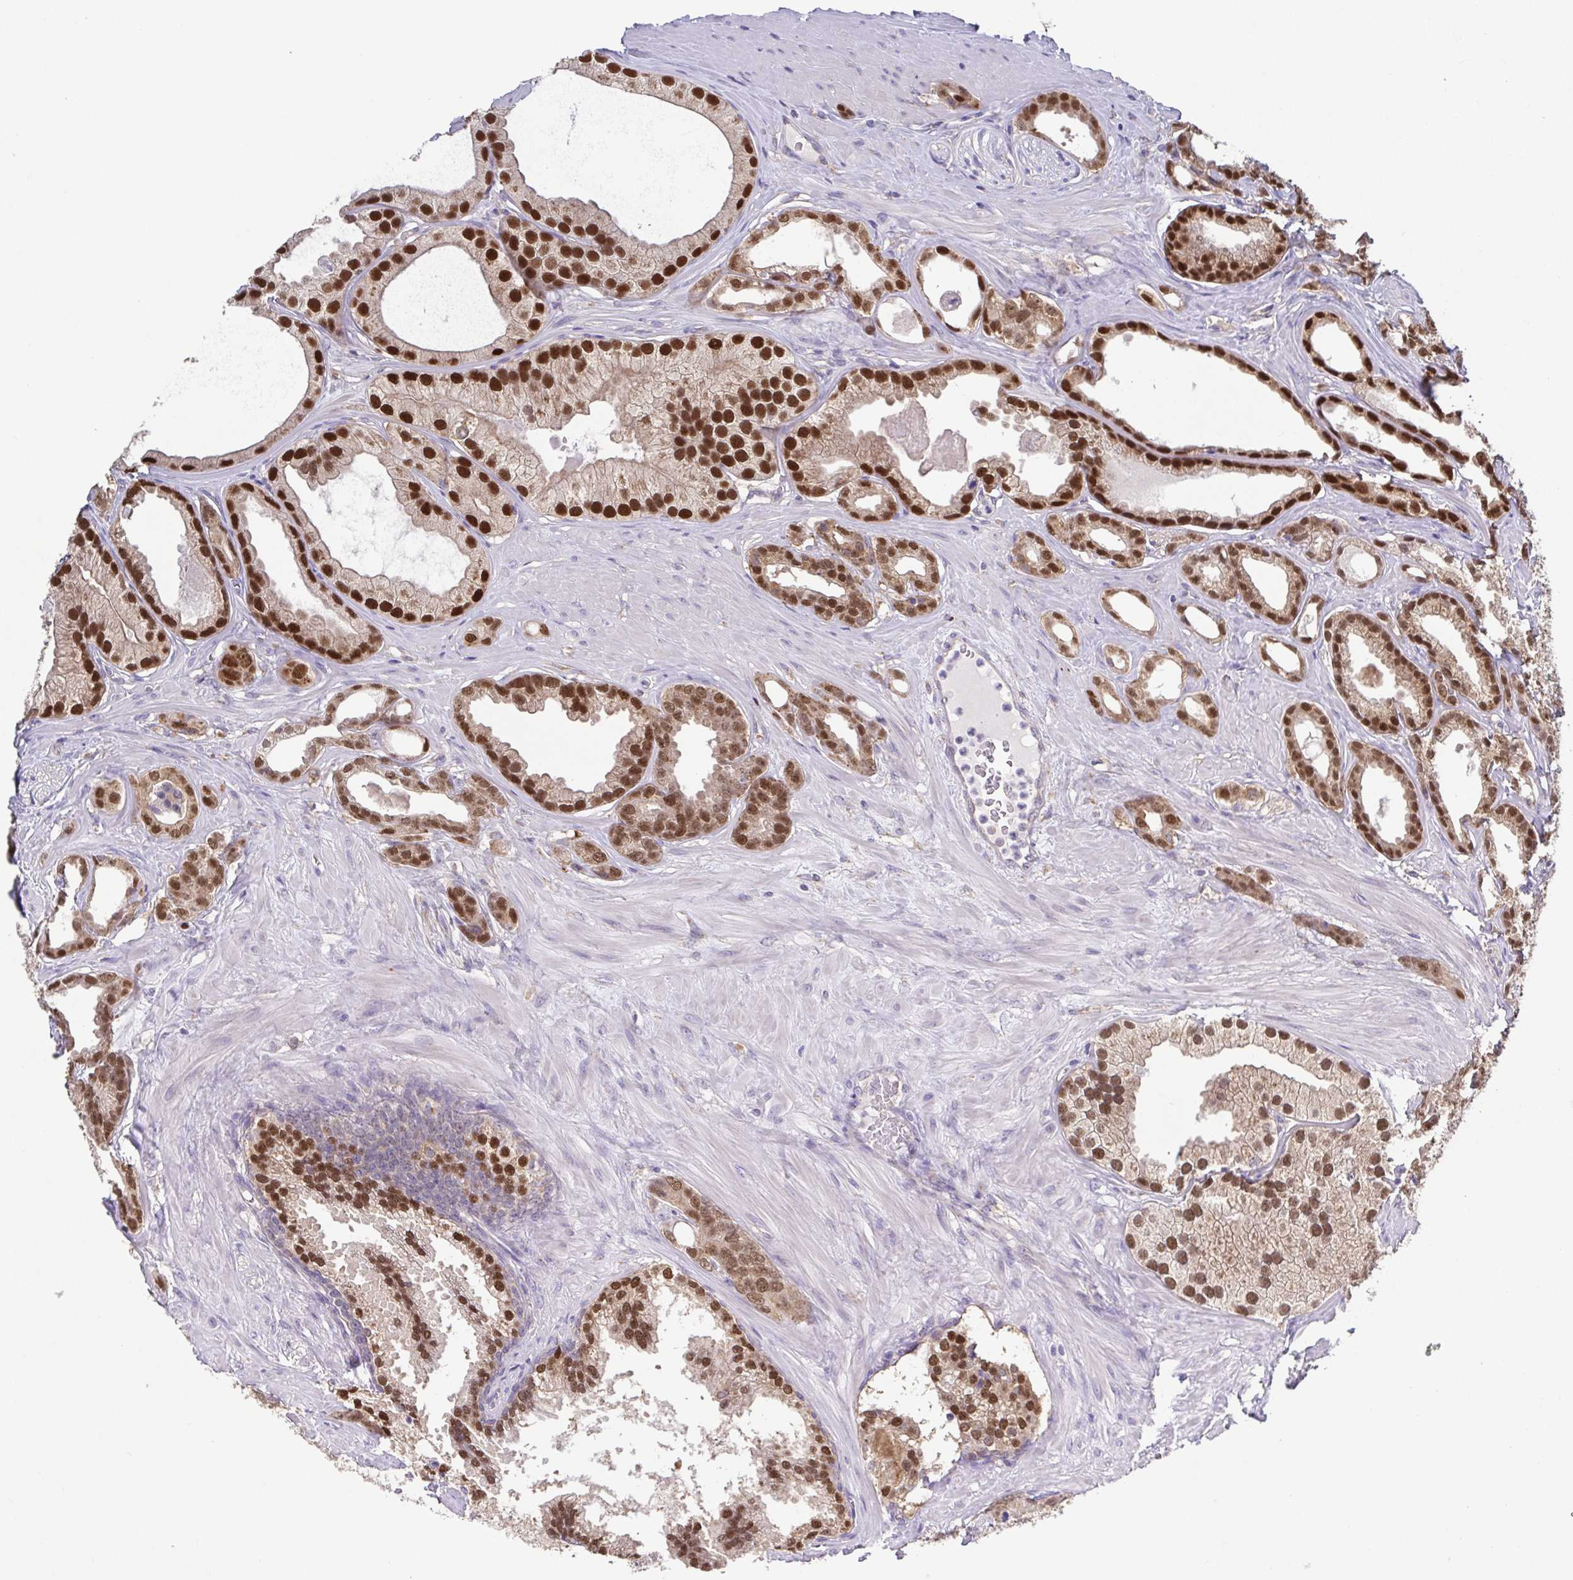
{"staining": {"intensity": "strong", "quantity": ">75%", "location": "nuclear"}, "tissue": "prostate cancer", "cell_type": "Tumor cells", "image_type": "cancer", "snomed": [{"axis": "morphology", "description": "Adenocarcinoma, Low grade"}, {"axis": "topography", "description": "Prostate"}], "caption": "Tumor cells reveal high levels of strong nuclear expression in approximately >75% of cells in human prostate cancer (low-grade adenocarcinoma).", "gene": "UBE2Q1", "patient": {"sex": "male", "age": 65}}